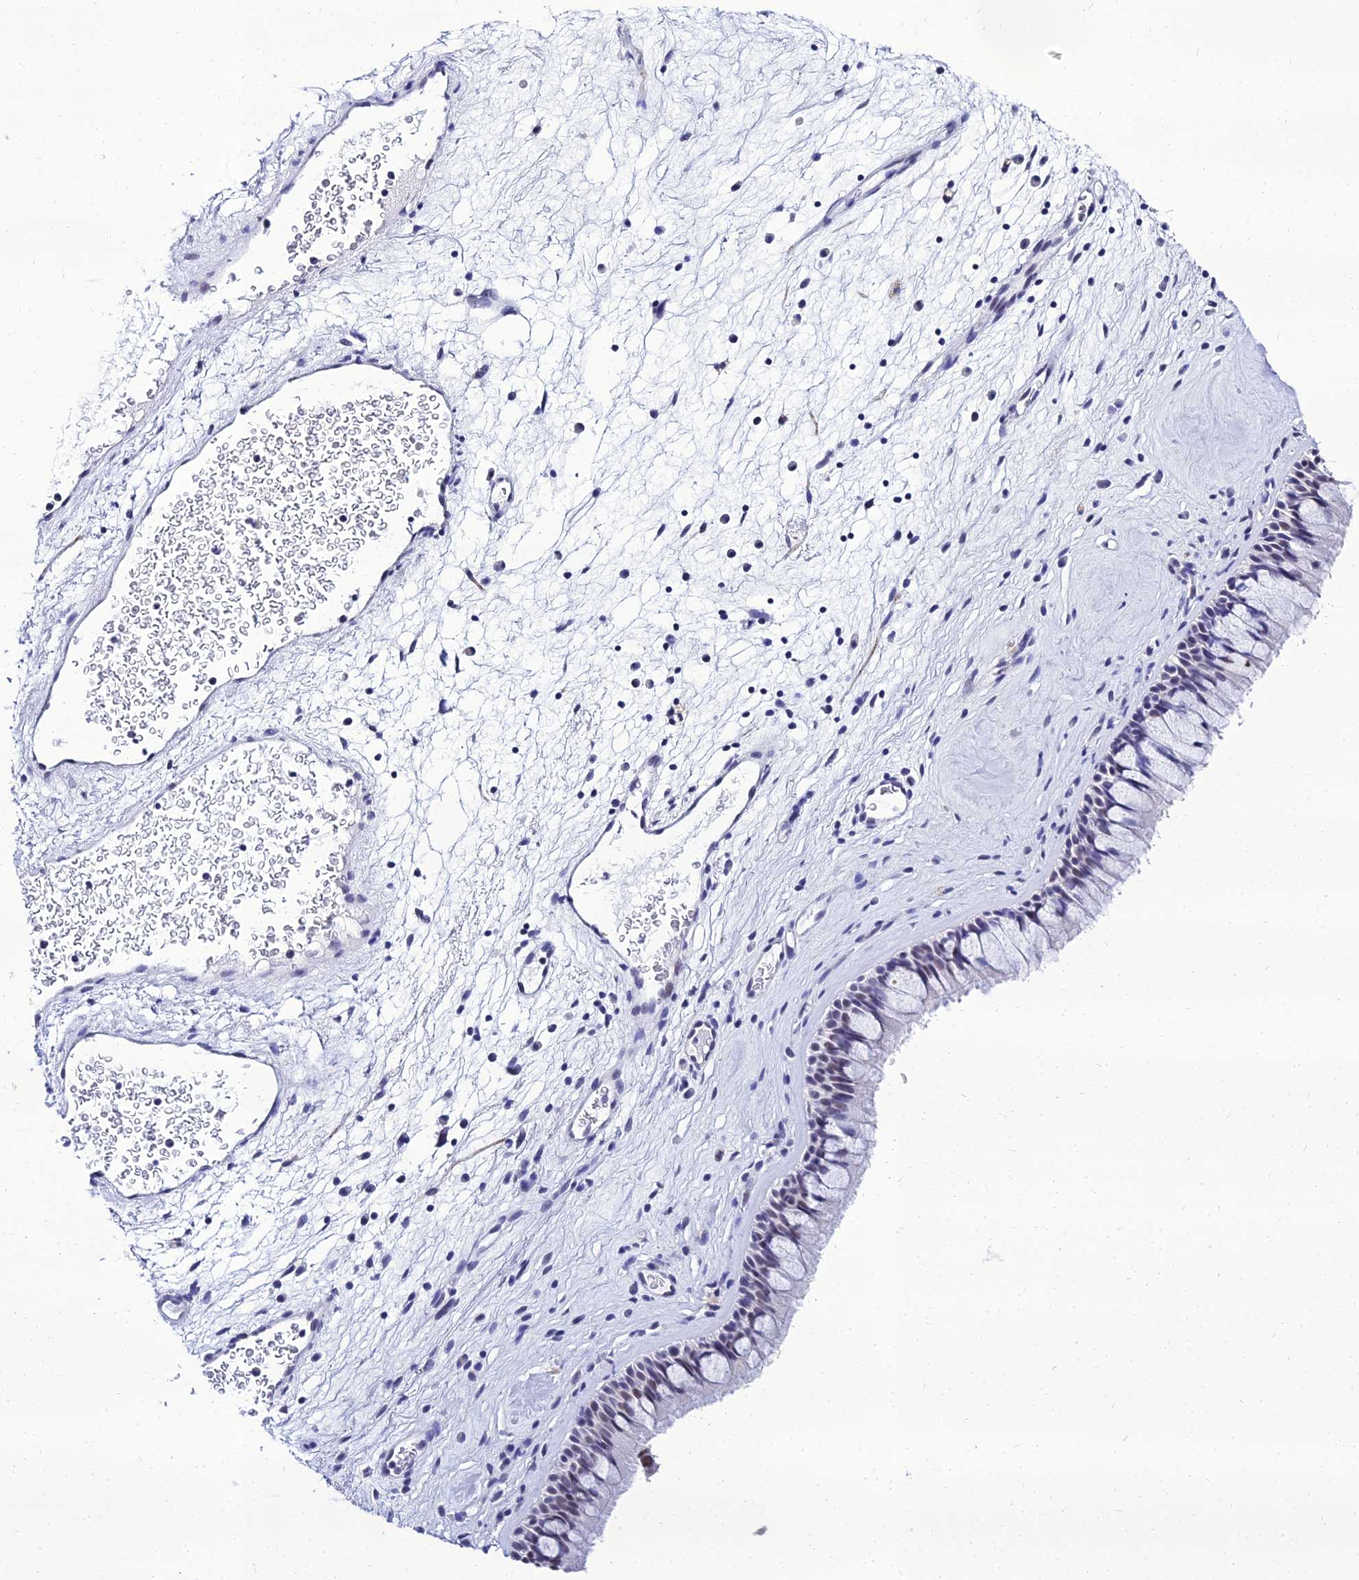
{"staining": {"intensity": "weak", "quantity": "25%-75%", "location": "nuclear"}, "tissue": "nasopharynx", "cell_type": "Respiratory epithelial cells", "image_type": "normal", "snomed": [{"axis": "morphology", "description": "Normal tissue, NOS"}, {"axis": "morphology", "description": "Inflammation, NOS"}, {"axis": "morphology", "description": "Malignant melanoma, Metastatic site"}, {"axis": "topography", "description": "Nasopharynx"}], "caption": "Respiratory epithelial cells reveal weak nuclear positivity in about 25%-75% of cells in normal nasopharynx.", "gene": "PPP4R2", "patient": {"sex": "male", "age": 70}}